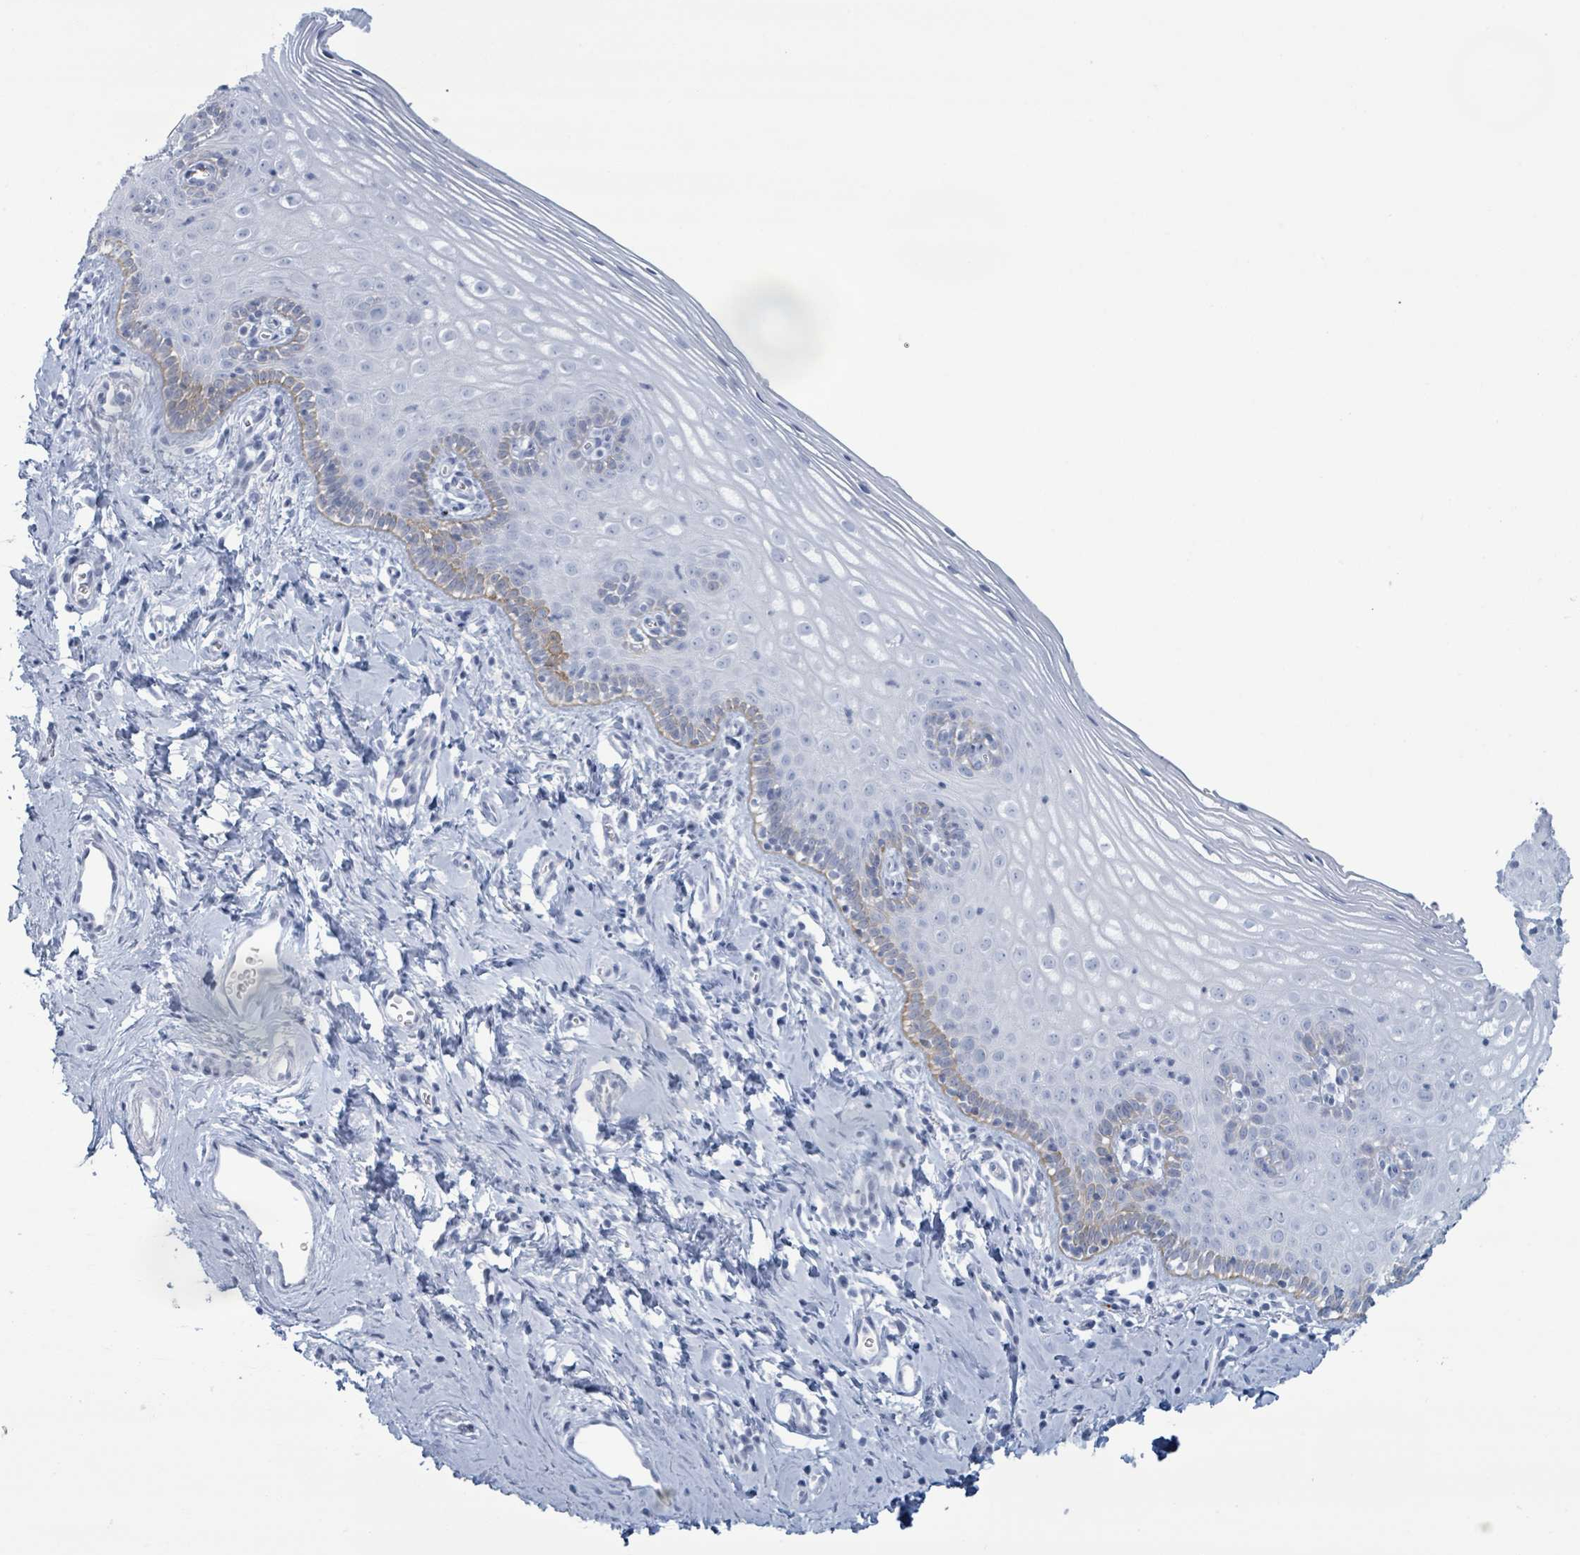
{"staining": {"intensity": "strong", "quantity": ">75%", "location": "cytoplasmic/membranous"}, "tissue": "cervix", "cell_type": "Glandular cells", "image_type": "normal", "snomed": [{"axis": "morphology", "description": "Normal tissue, NOS"}, {"axis": "topography", "description": "Cervix"}], "caption": "Immunohistochemical staining of normal human cervix shows high levels of strong cytoplasmic/membranous positivity in about >75% of glandular cells.", "gene": "KRT8", "patient": {"sex": "female", "age": 44}}